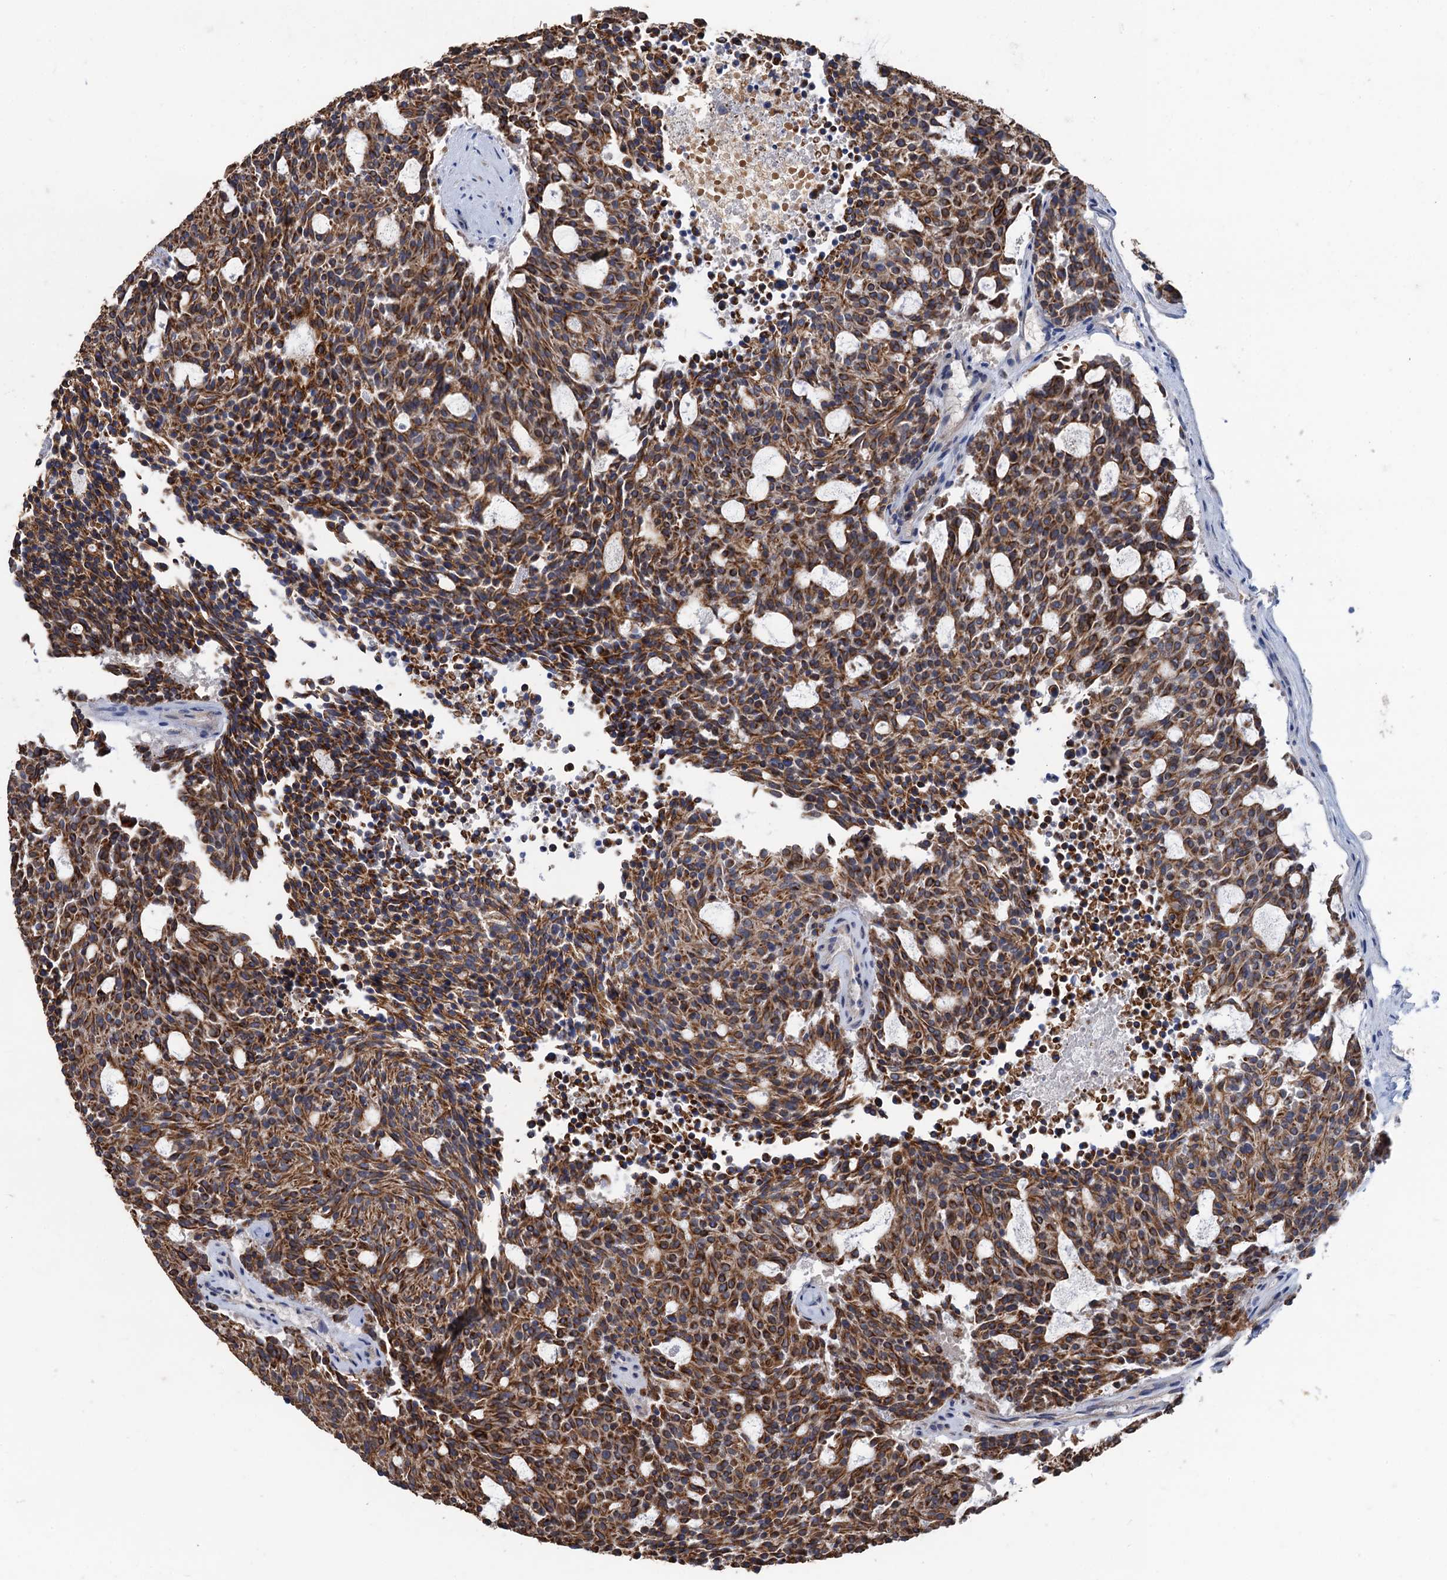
{"staining": {"intensity": "moderate", "quantity": ">75%", "location": "cytoplasmic/membranous"}, "tissue": "carcinoid", "cell_type": "Tumor cells", "image_type": "cancer", "snomed": [{"axis": "morphology", "description": "Carcinoid, malignant, NOS"}, {"axis": "topography", "description": "Pancreas"}], "caption": "An immunohistochemistry histopathology image of neoplastic tissue is shown. Protein staining in brown labels moderate cytoplasmic/membranous positivity in carcinoid (malignant) within tumor cells.", "gene": "SMCO3", "patient": {"sex": "female", "age": 54}}